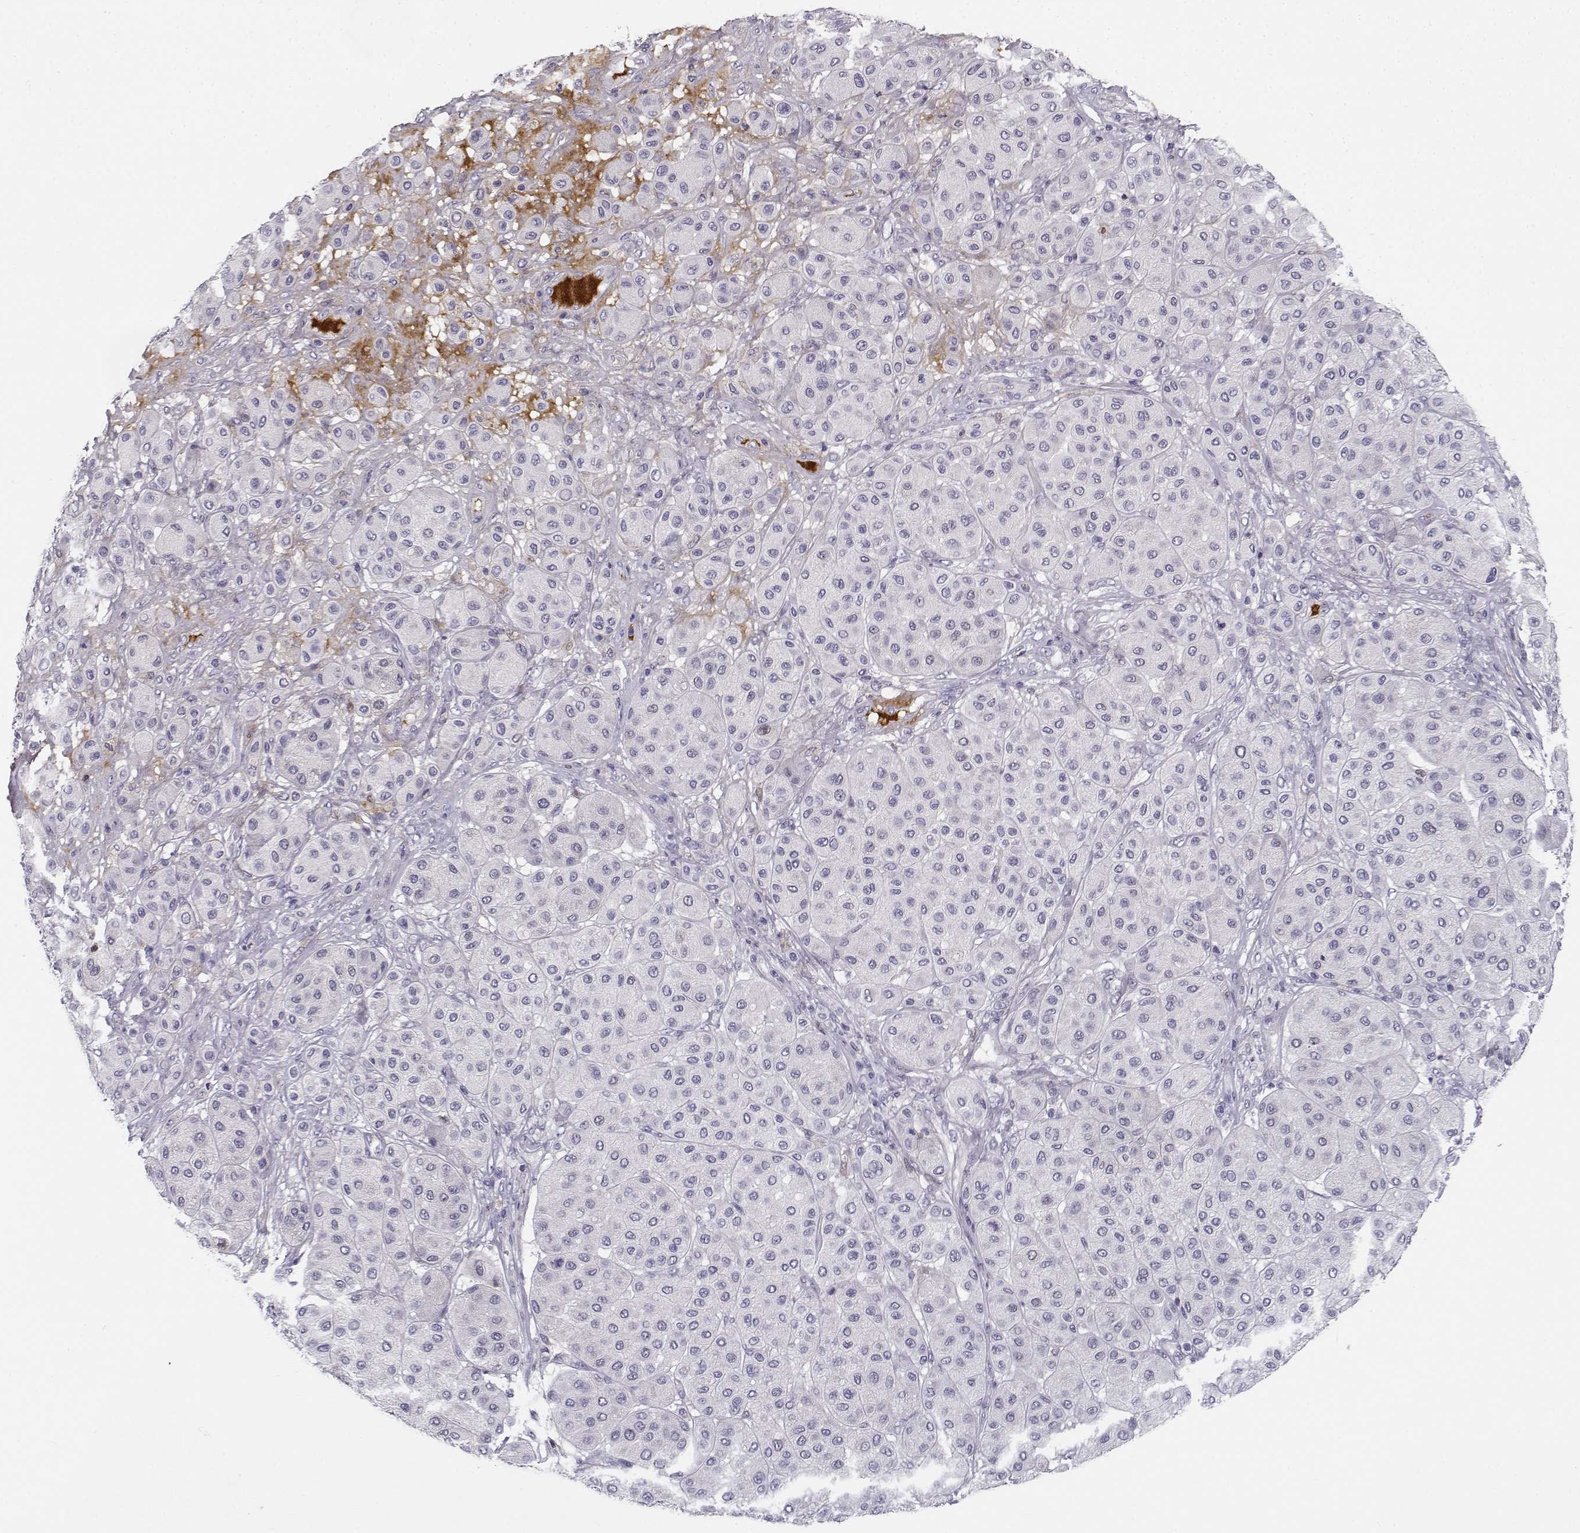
{"staining": {"intensity": "negative", "quantity": "none", "location": "none"}, "tissue": "melanoma", "cell_type": "Tumor cells", "image_type": "cancer", "snomed": [{"axis": "morphology", "description": "Malignant melanoma, Metastatic site"}, {"axis": "topography", "description": "Smooth muscle"}], "caption": "IHC of human melanoma exhibits no positivity in tumor cells.", "gene": "DDX25", "patient": {"sex": "male", "age": 41}}